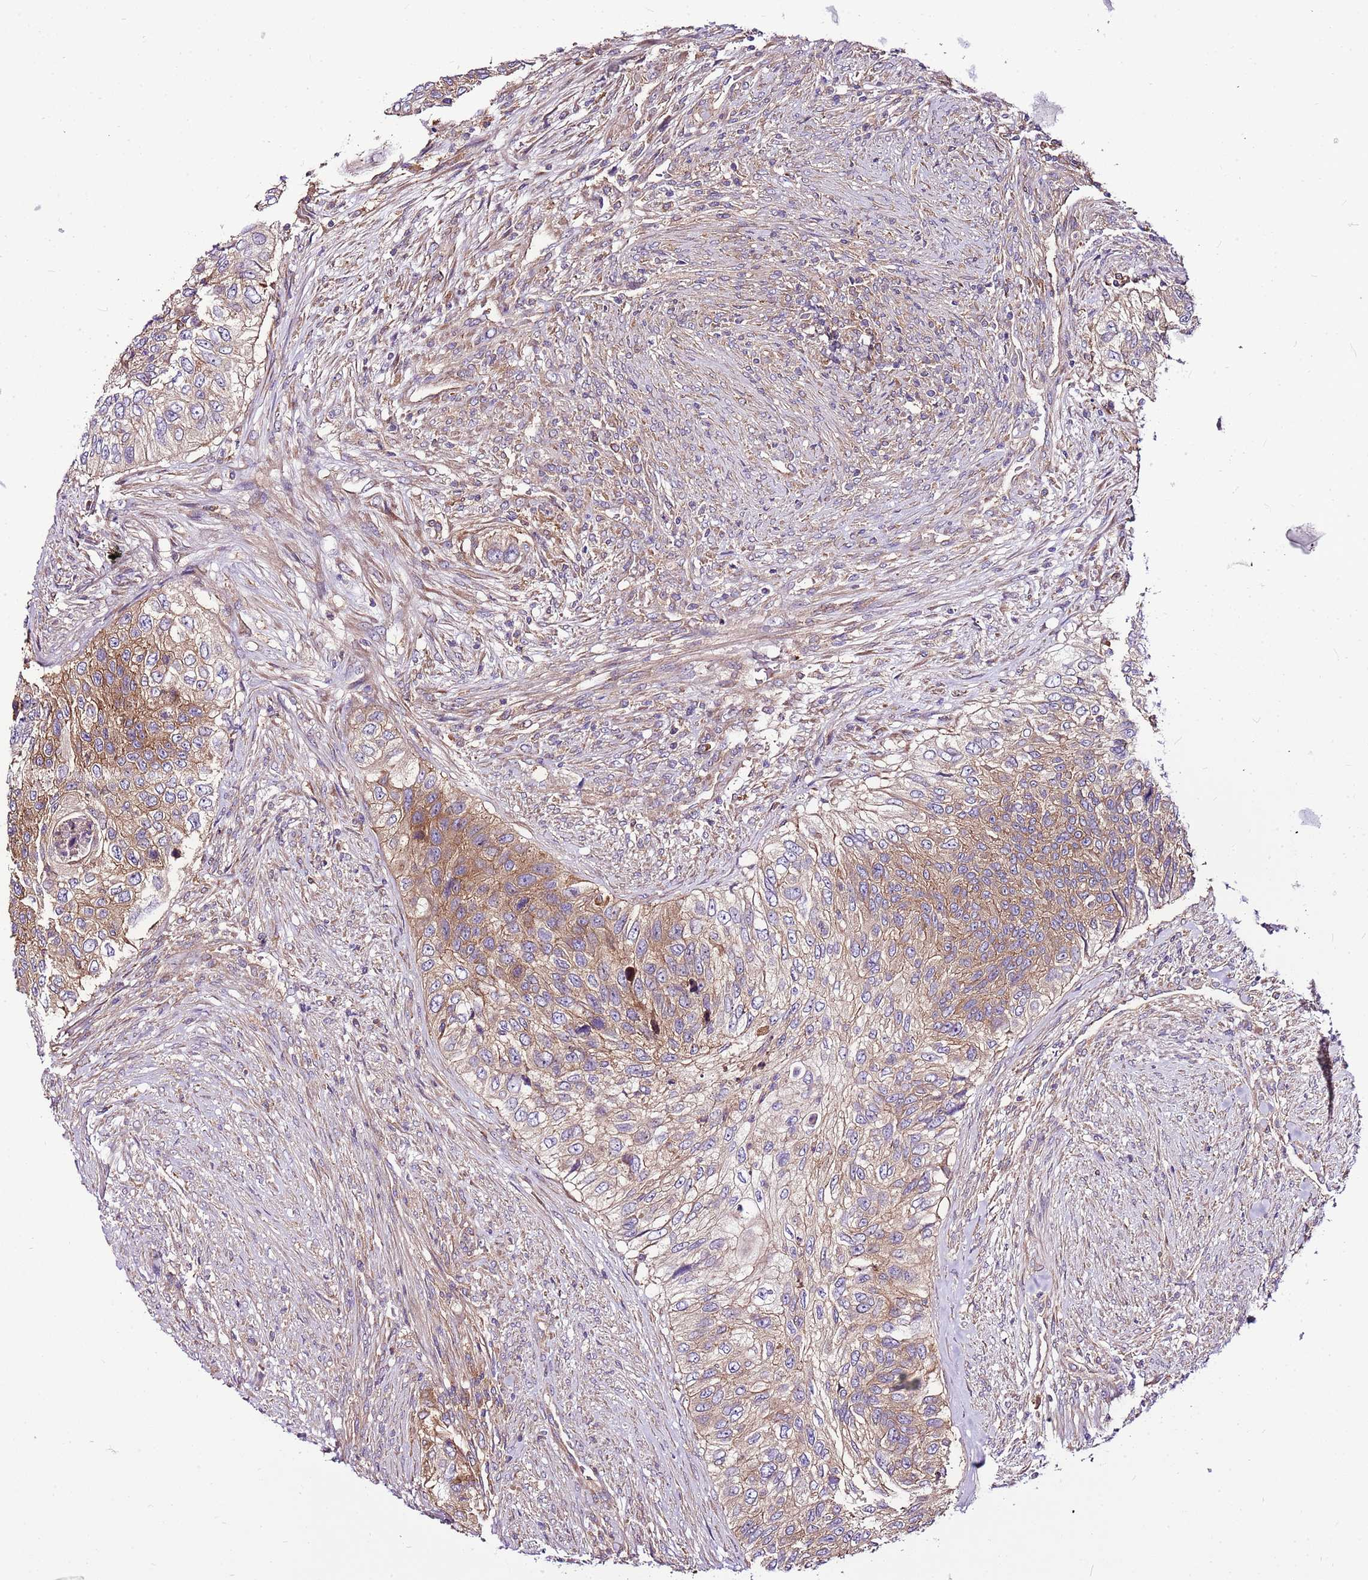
{"staining": {"intensity": "moderate", "quantity": "25%-75%", "location": "cytoplasmic/membranous"}, "tissue": "urothelial cancer", "cell_type": "Tumor cells", "image_type": "cancer", "snomed": [{"axis": "morphology", "description": "Urothelial carcinoma, High grade"}, {"axis": "topography", "description": "Urinary bladder"}], "caption": "Moderate cytoplasmic/membranous staining for a protein is present in approximately 25%-75% of tumor cells of urothelial cancer using IHC.", "gene": "ATXN2L", "patient": {"sex": "female", "age": 60}}